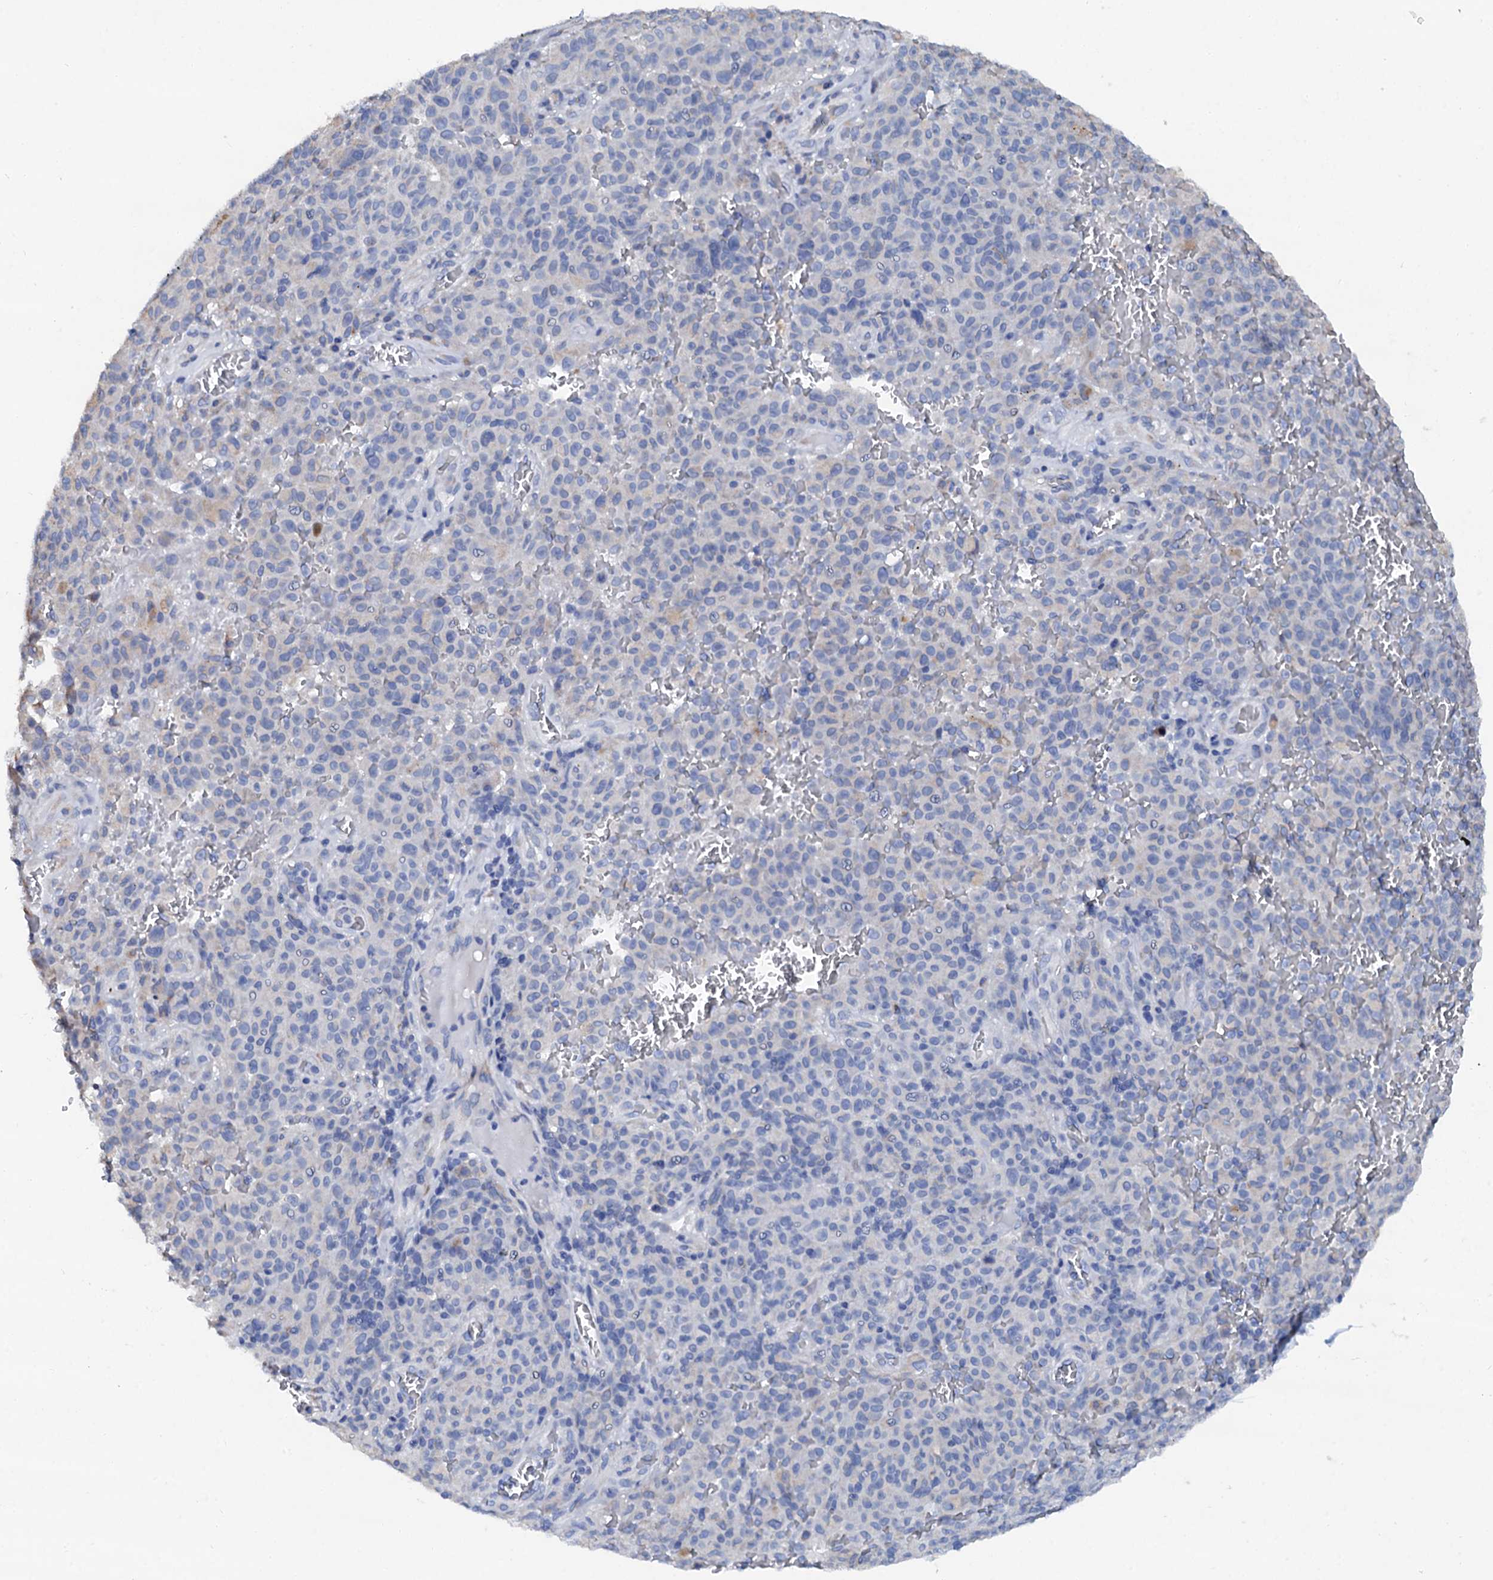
{"staining": {"intensity": "negative", "quantity": "none", "location": "none"}, "tissue": "melanoma", "cell_type": "Tumor cells", "image_type": "cancer", "snomed": [{"axis": "morphology", "description": "Malignant melanoma, NOS"}, {"axis": "topography", "description": "Skin"}], "caption": "DAB (3,3'-diaminobenzidine) immunohistochemical staining of melanoma demonstrates no significant positivity in tumor cells.", "gene": "AKAP3", "patient": {"sex": "female", "age": 82}}